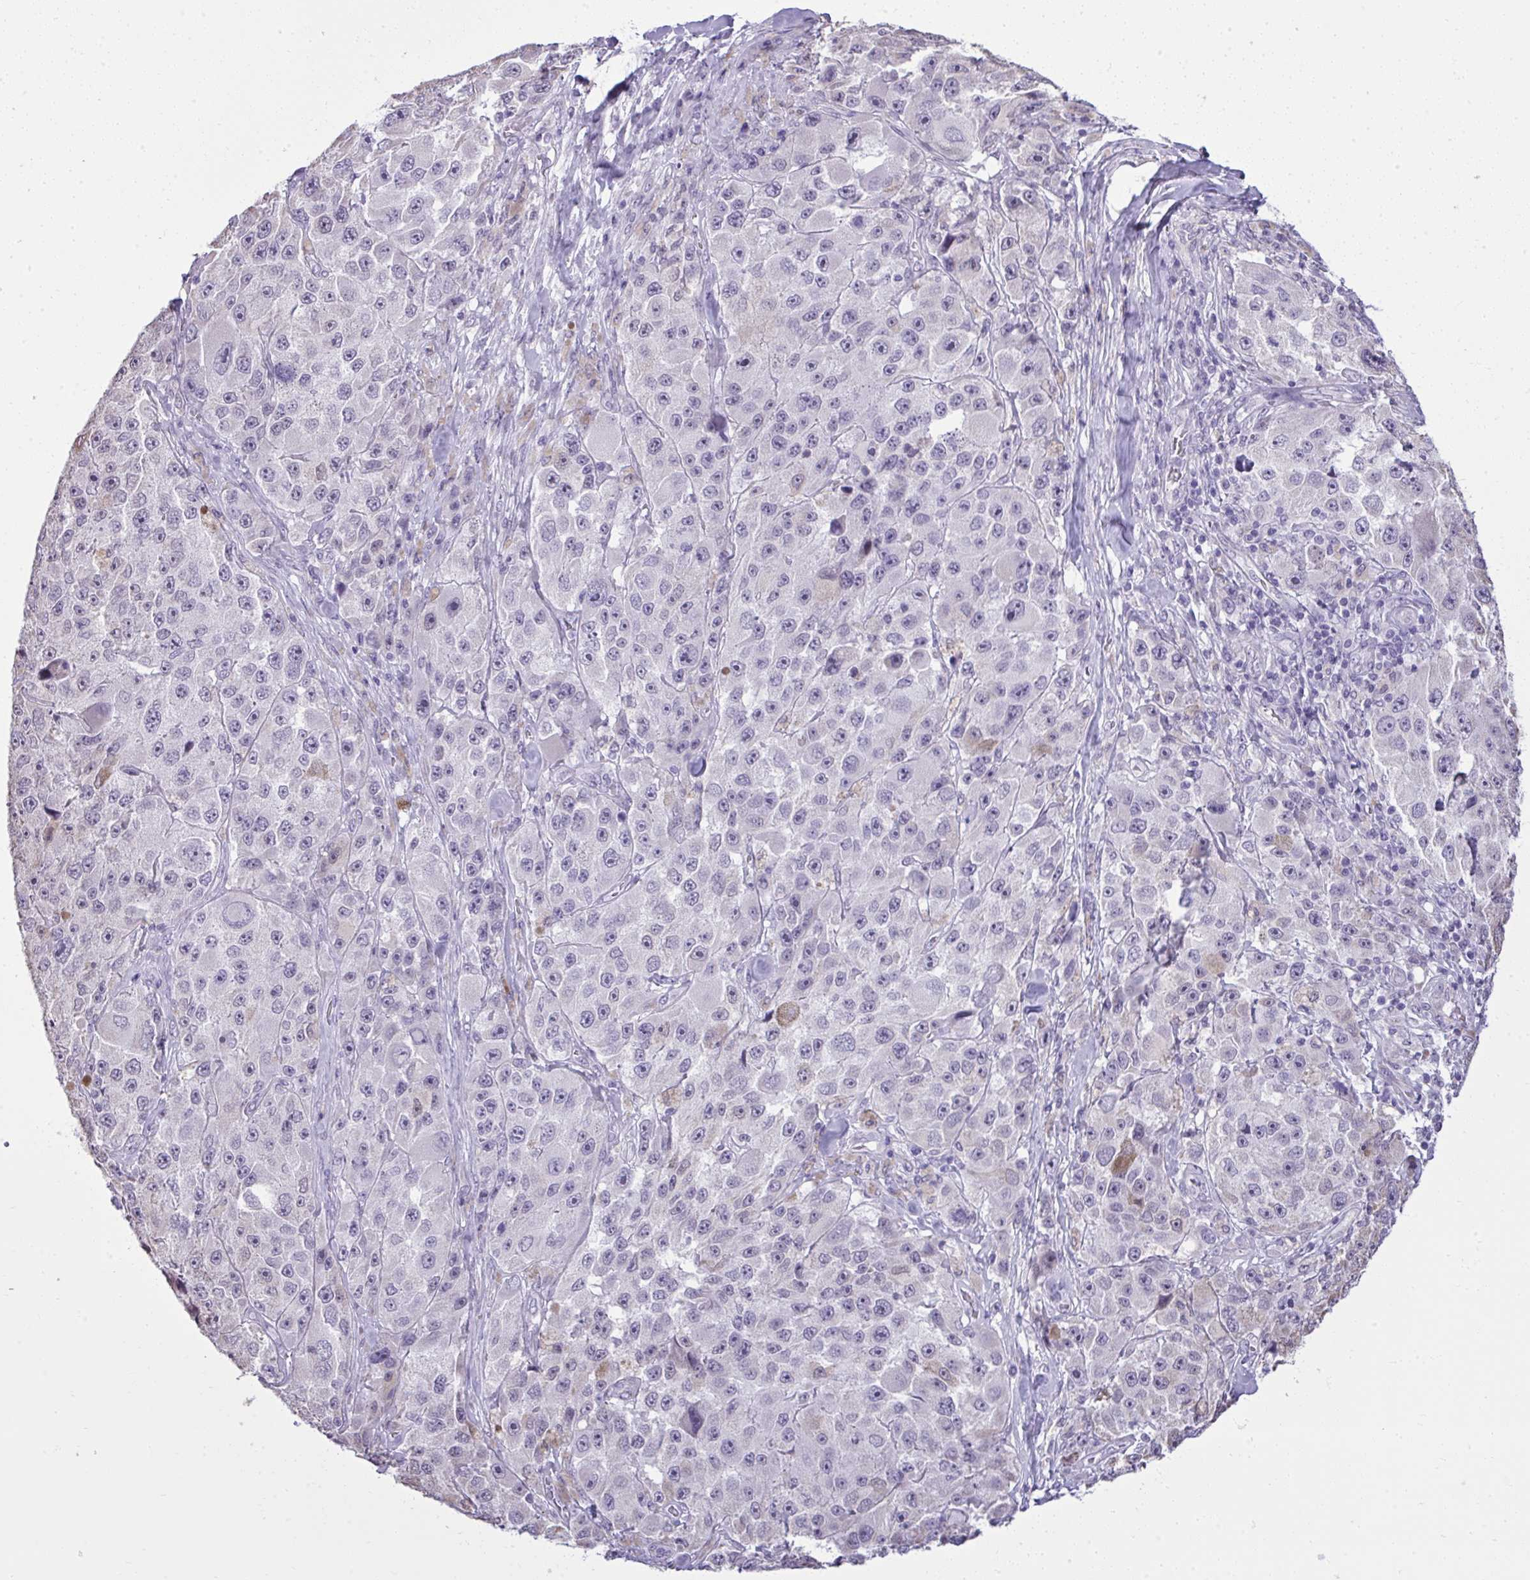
{"staining": {"intensity": "negative", "quantity": "none", "location": "none"}, "tissue": "melanoma", "cell_type": "Tumor cells", "image_type": "cancer", "snomed": [{"axis": "morphology", "description": "Malignant melanoma, Metastatic site"}, {"axis": "topography", "description": "Lymph node"}], "caption": "The IHC photomicrograph has no significant expression in tumor cells of melanoma tissue. (Stains: DAB (3,3'-diaminobenzidine) immunohistochemistry (IHC) with hematoxylin counter stain, Microscopy: brightfield microscopy at high magnification).", "gene": "NPPA", "patient": {"sex": "male", "age": 62}}